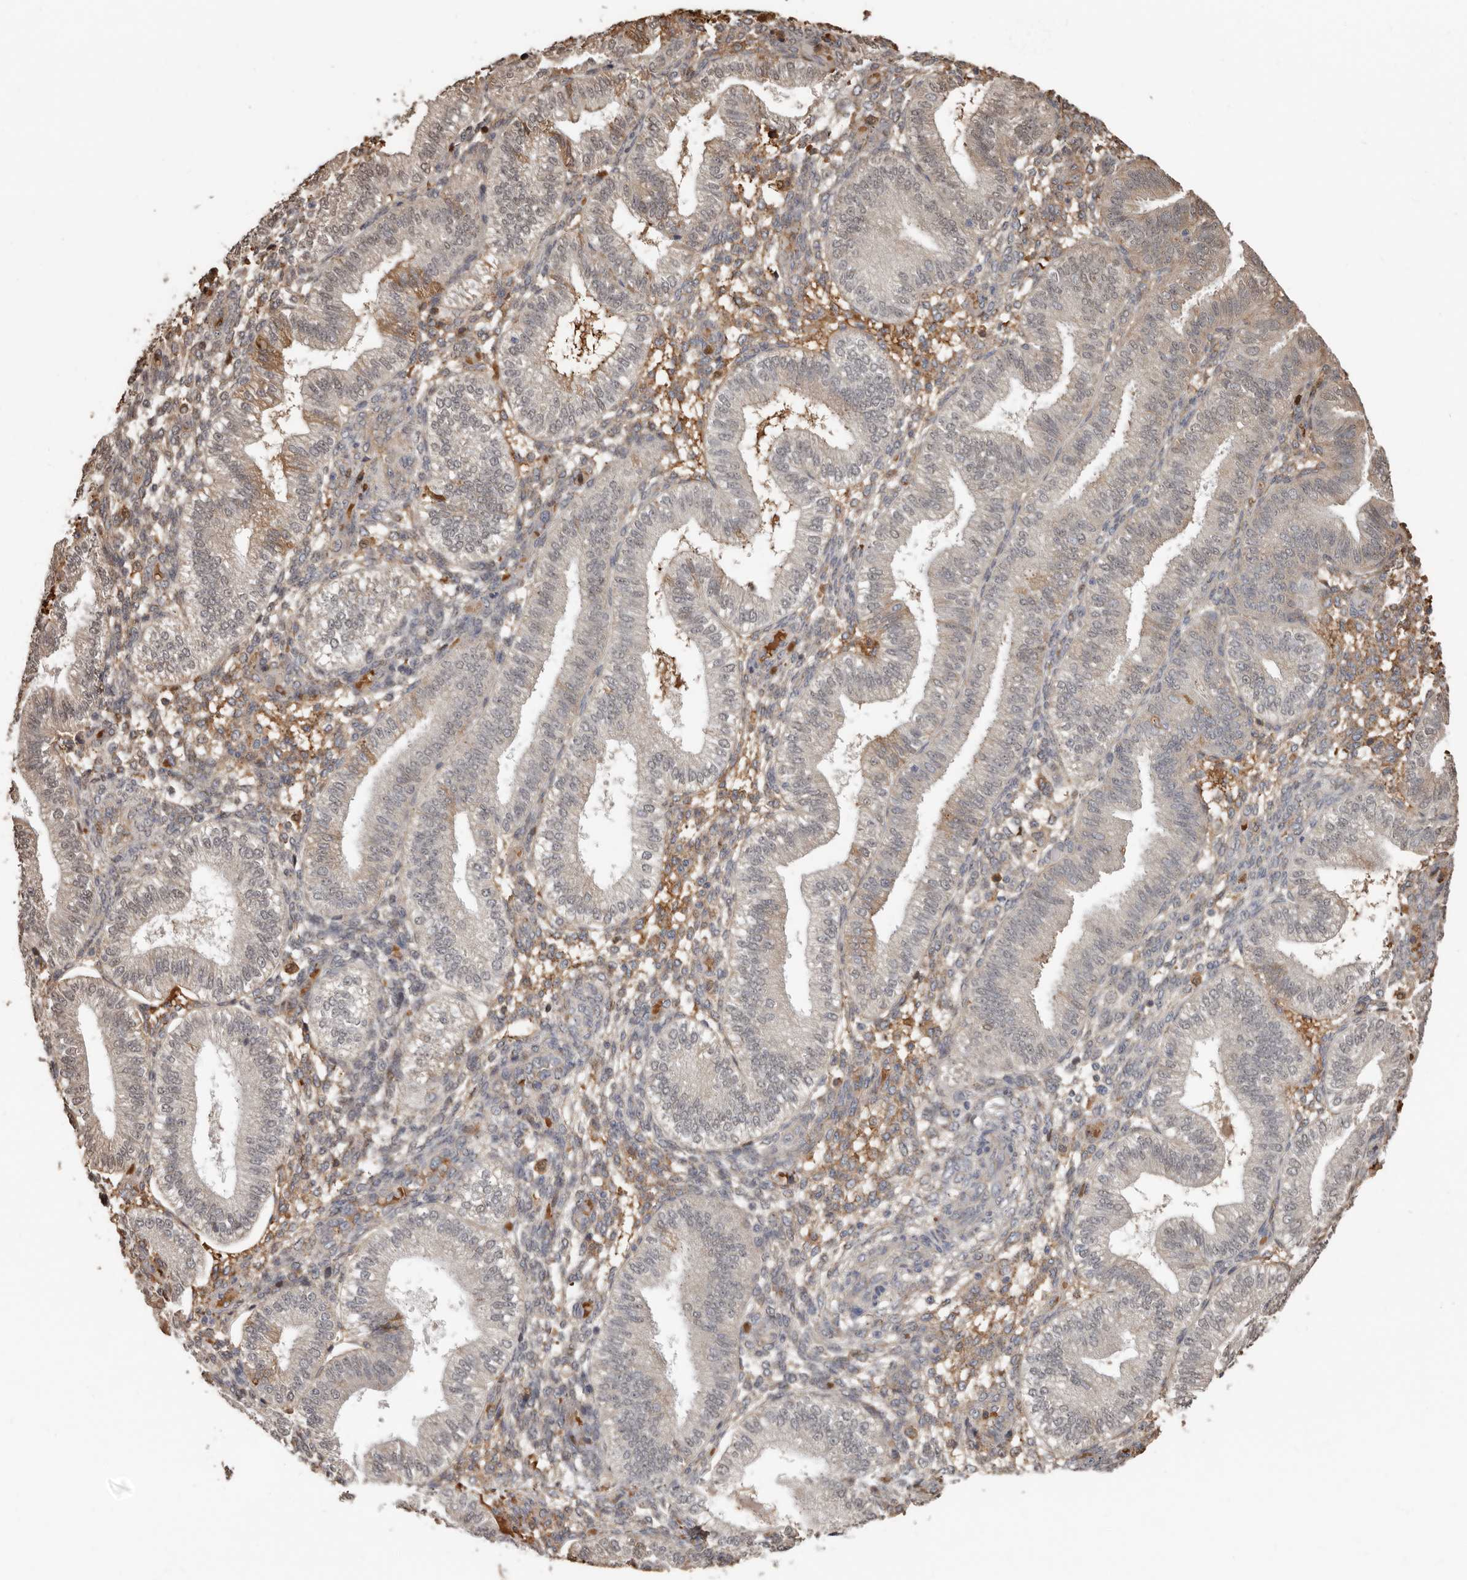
{"staining": {"intensity": "moderate", "quantity": "<25%", "location": "cytoplasmic/membranous"}, "tissue": "endometrium", "cell_type": "Cells in endometrial stroma", "image_type": "normal", "snomed": [{"axis": "morphology", "description": "Normal tissue, NOS"}, {"axis": "topography", "description": "Endometrium"}], "caption": "A brown stain shows moderate cytoplasmic/membranous positivity of a protein in cells in endometrial stroma of unremarkable endometrium.", "gene": "LRGUK", "patient": {"sex": "female", "age": 39}}